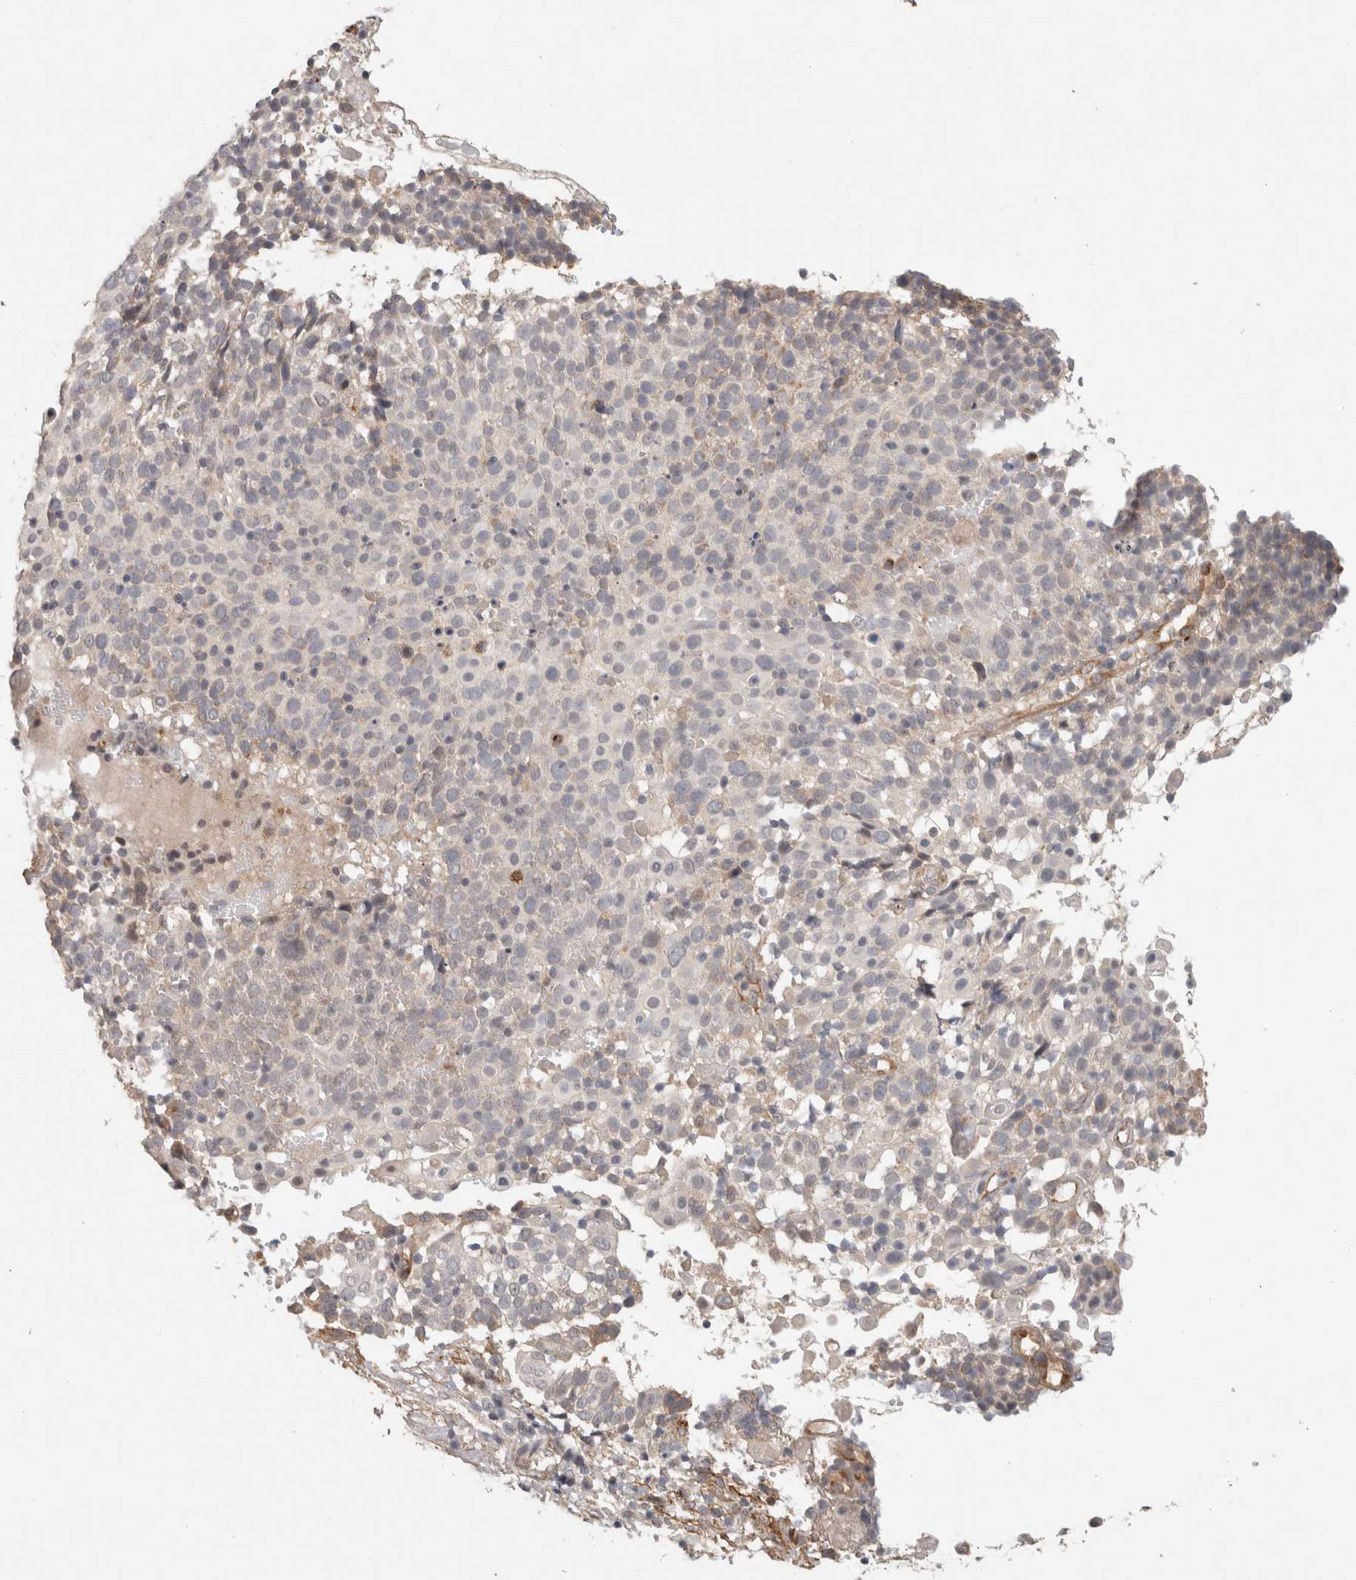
{"staining": {"intensity": "negative", "quantity": "none", "location": "none"}, "tissue": "cervical cancer", "cell_type": "Tumor cells", "image_type": "cancer", "snomed": [{"axis": "morphology", "description": "Squamous cell carcinoma, NOS"}, {"axis": "topography", "description": "Cervix"}], "caption": "DAB (3,3'-diaminobenzidine) immunohistochemical staining of human cervical squamous cell carcinoma displays no significant expression in tumor cells.", "gene": "HSPG2", "patient": {"sex": "female", "age": 74}}